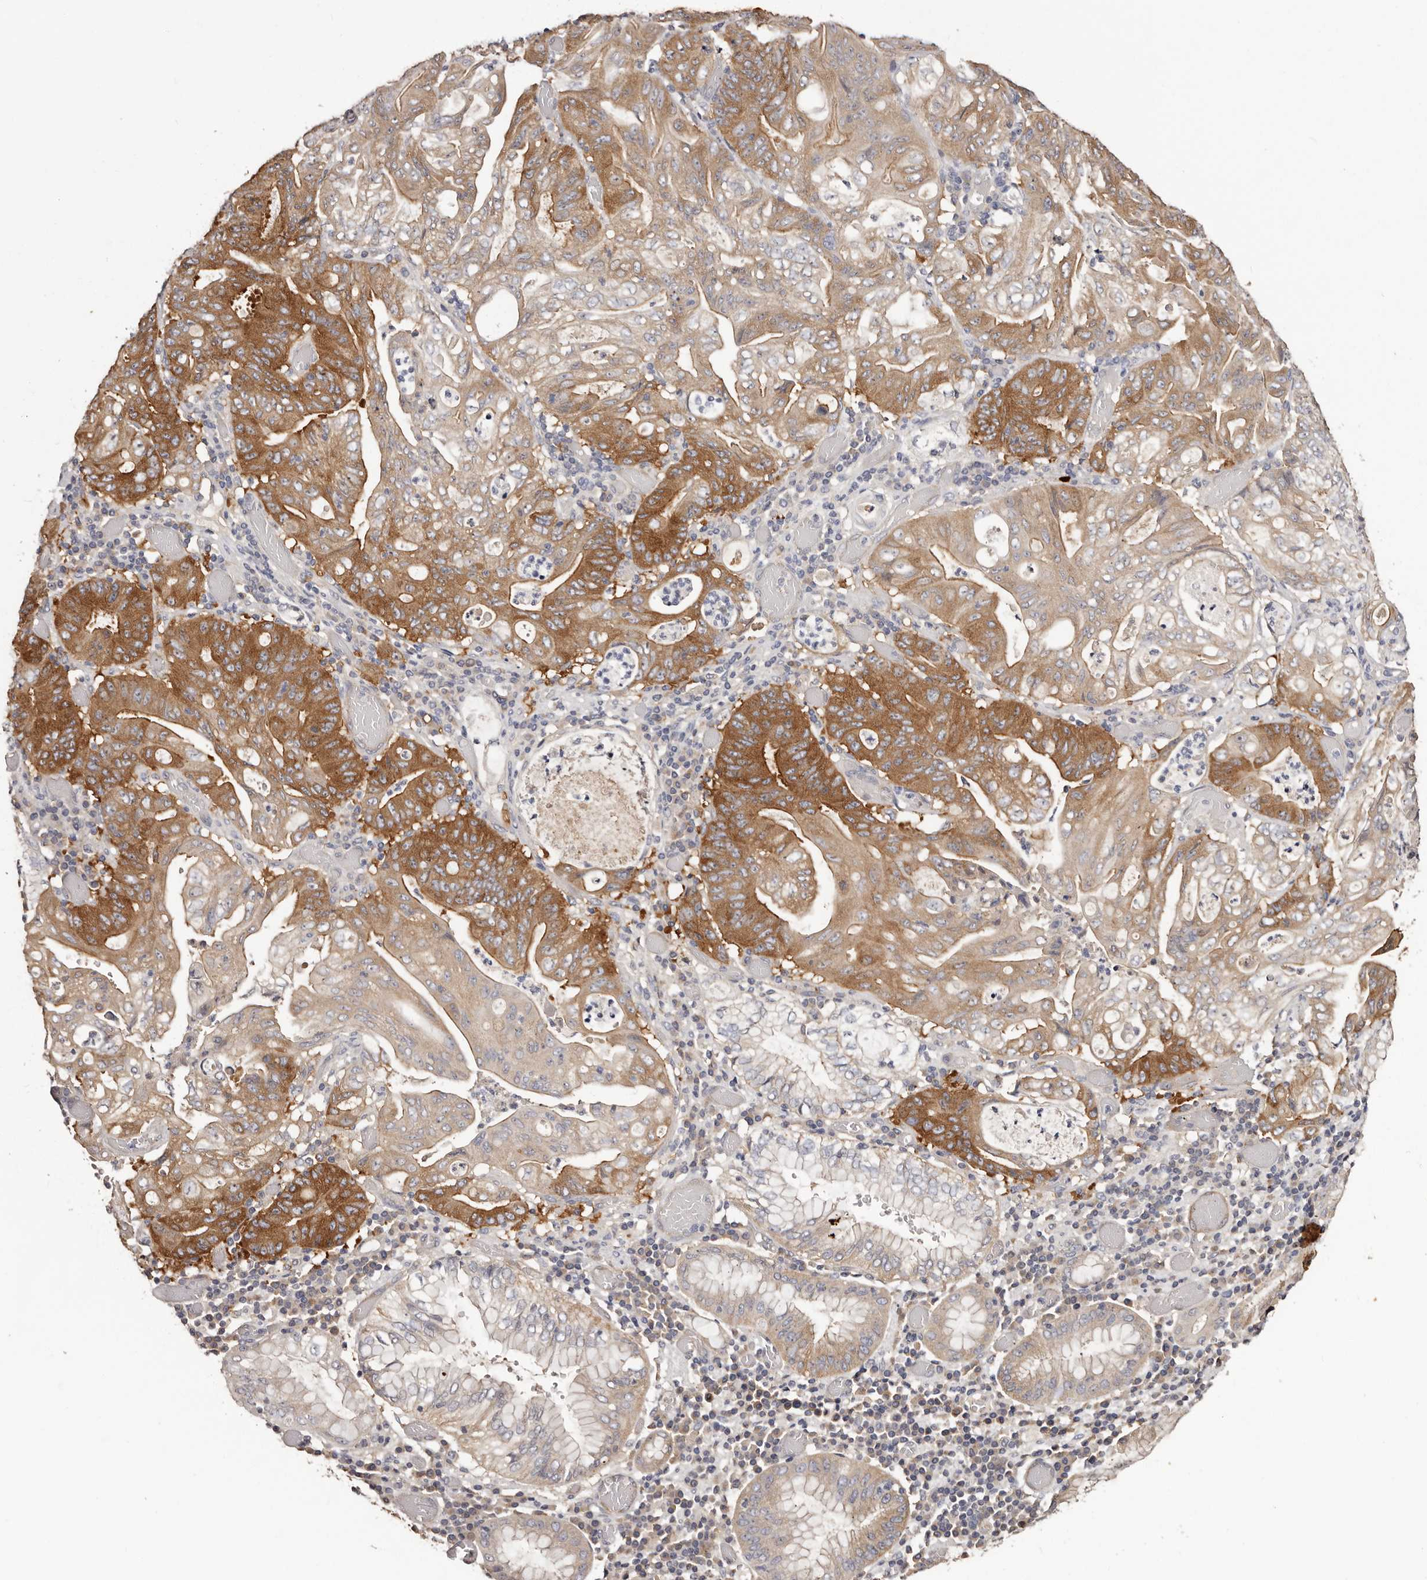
{"staining": {"intensity": "moderate", "quantity": ">75%", "location": "cytoplasmic/membranous"}, "tissue": "stomach cancer", "cell_type": "Tumor cells", "image_type": "cancer", "snomed": [{"axis": "morphology", "description": "Adenocarcinoma, NOS"}, {"axis": "topography", "description": "Stomach"}], "caption": "Immunohistochemical staining of human stomach cancer shows medium levels of moderate cytoplasmic/membranous protein positivity in approximately >75% of tumor cells.", "gene": "LTV1", "patient": {"sex": "female", "age": 73}}